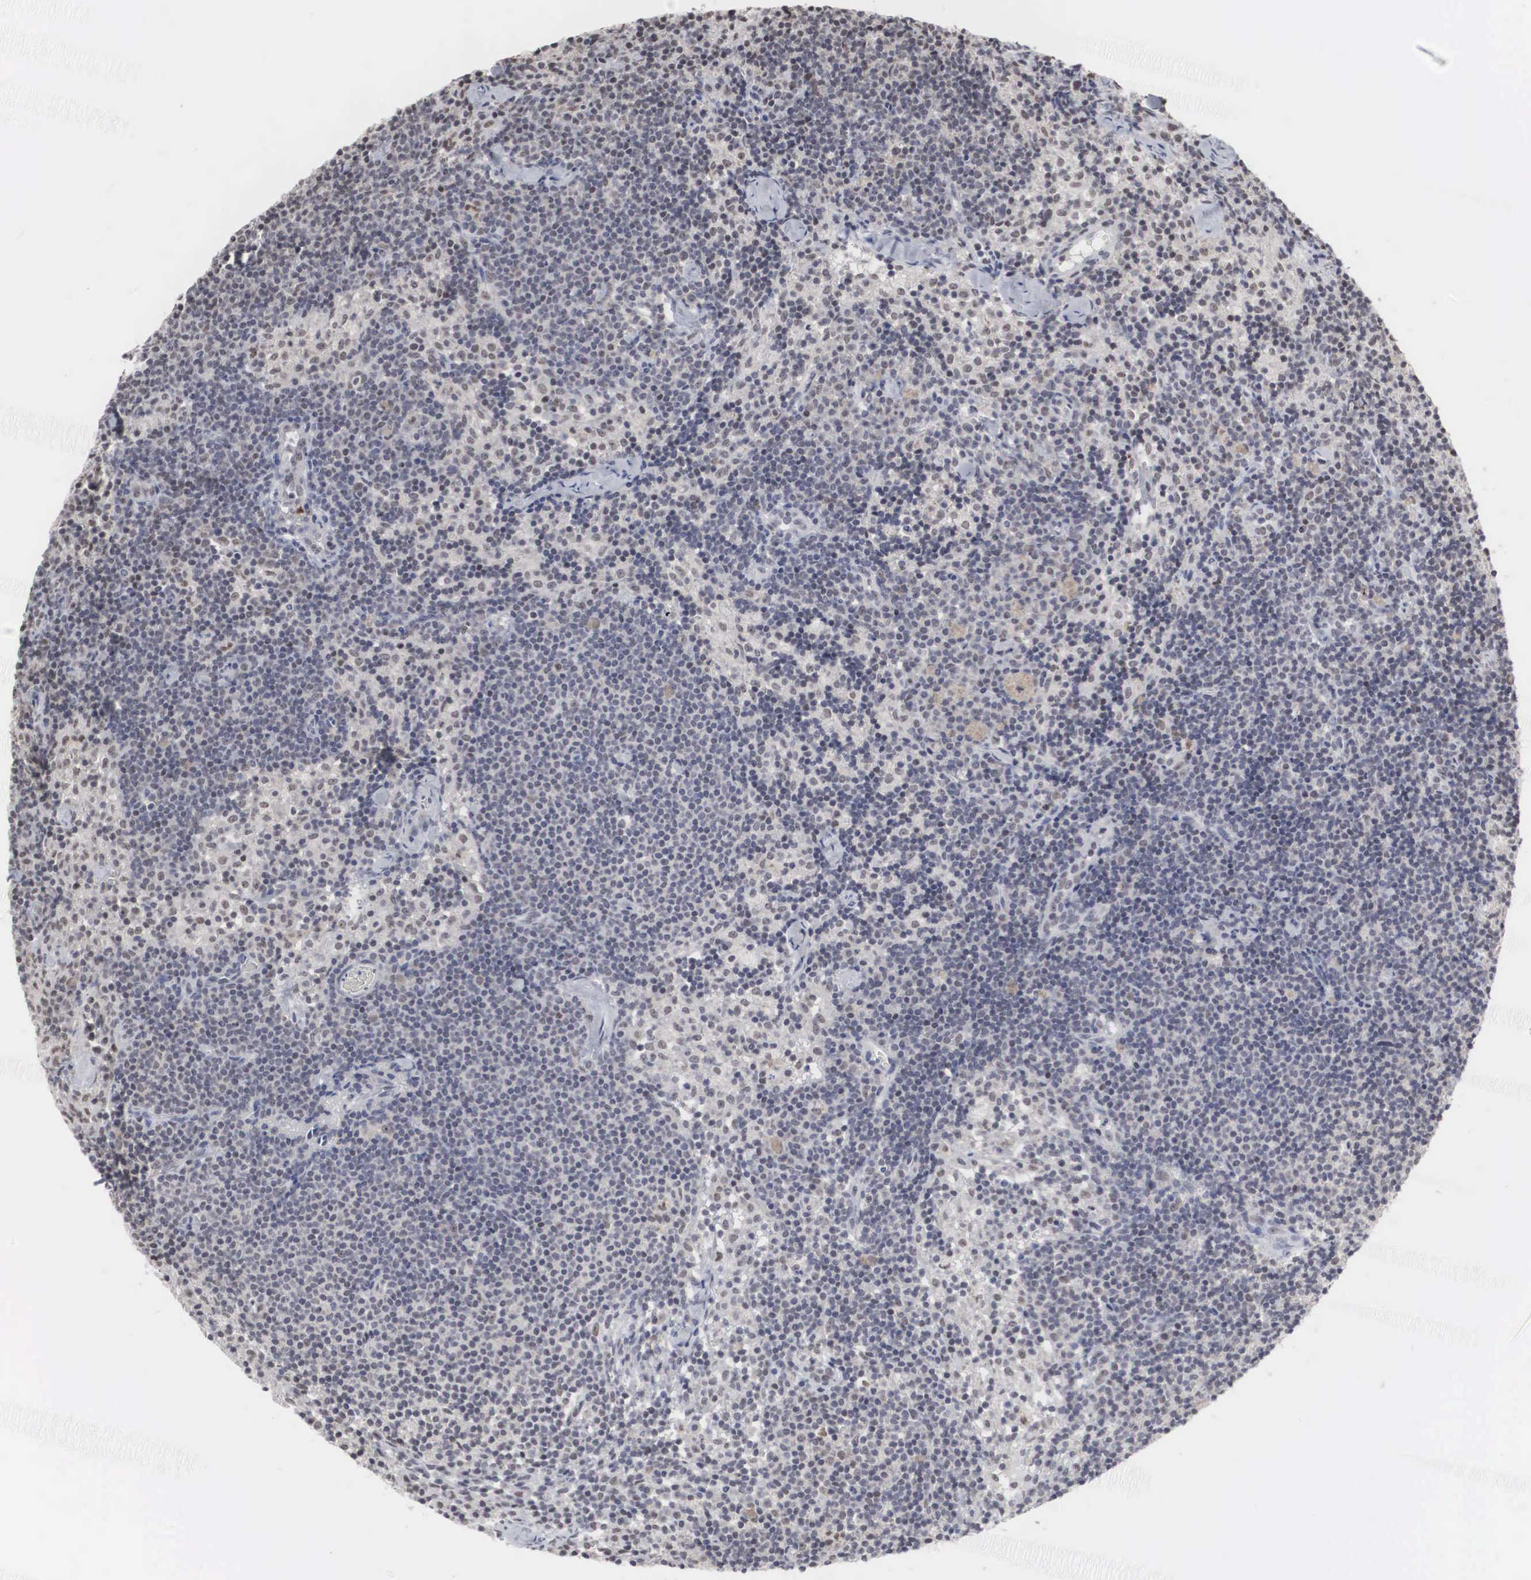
{"staining": {"intensity": "weak", "quantity": "<25%", "location": "nuclear"}, "tissue": "lymph node", "cell_type": "Germinal center cells", "image_type": "normal", "snomed": [{"axis": "morphology", "description": "Normal tissue, NOS"}, {"axis": "topography", "description": "Lymph node"}], "caption": "This is an immunohistochemistry (IHC) micrograph of unremarkable human lymph node. There is no staining in germinal center cells.", "gene": "AUTS2", "patient": {"sex": "female", "age": 35}}